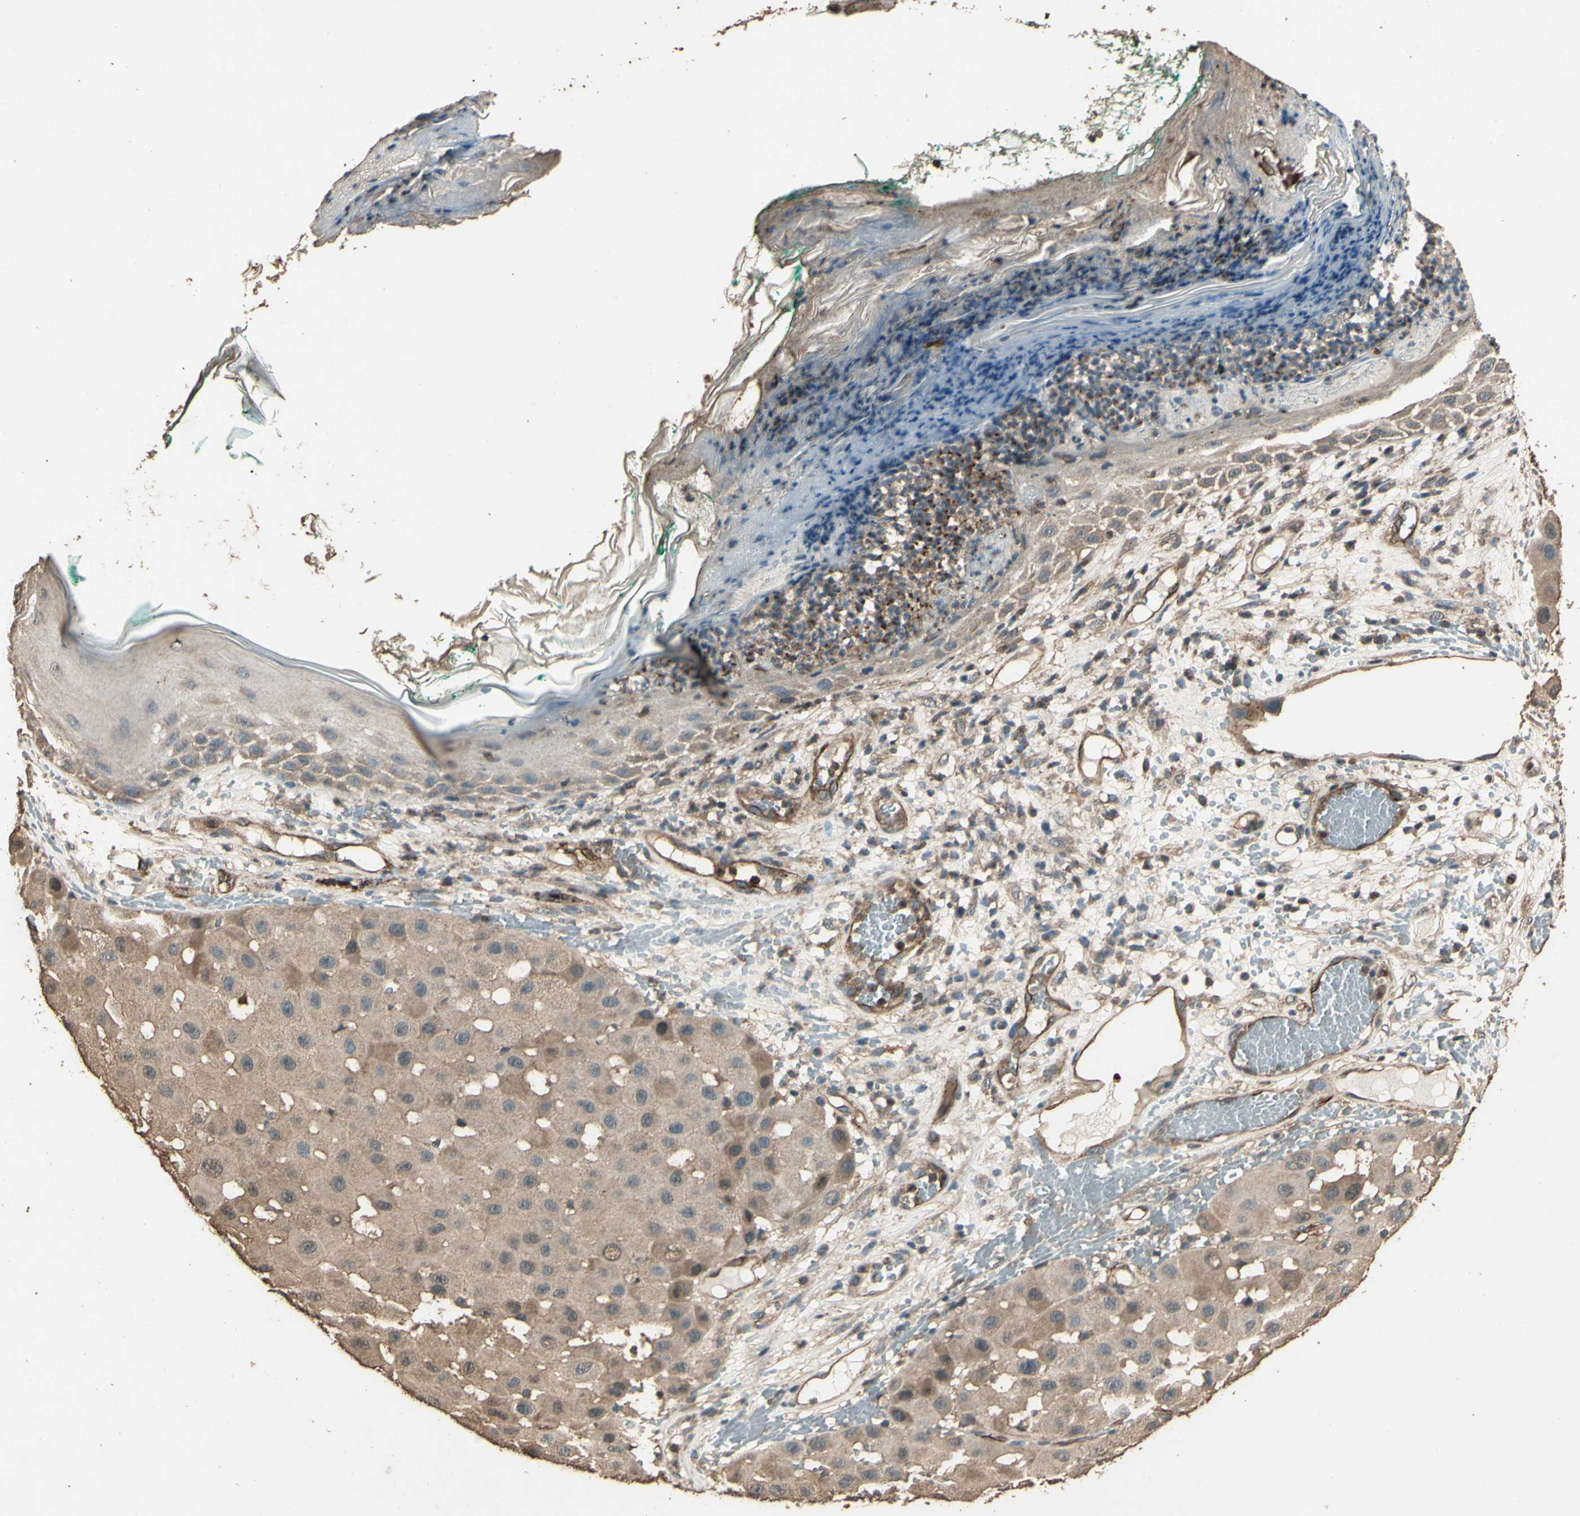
{"staining": {"intensity": "moderate", "quantity": ">75%", "location": "cytoplasmic/membranous"}, "tissue": "melanoma", "cell_type": "Tumor cells", "image_type": "cancer", "snomed": [{"axis": "morphology", "description": "Malignant melanoma, NOS"}, {"axis": "topography", "description": "Skin"}], "caption": "Protein expression analysis of human malignant melanoma reveals moderate cytoplasmic/membranous expression in about >75% of tumor cells.", "gene": "TSPO", "patient": {"sex": "female", "age": 81}}